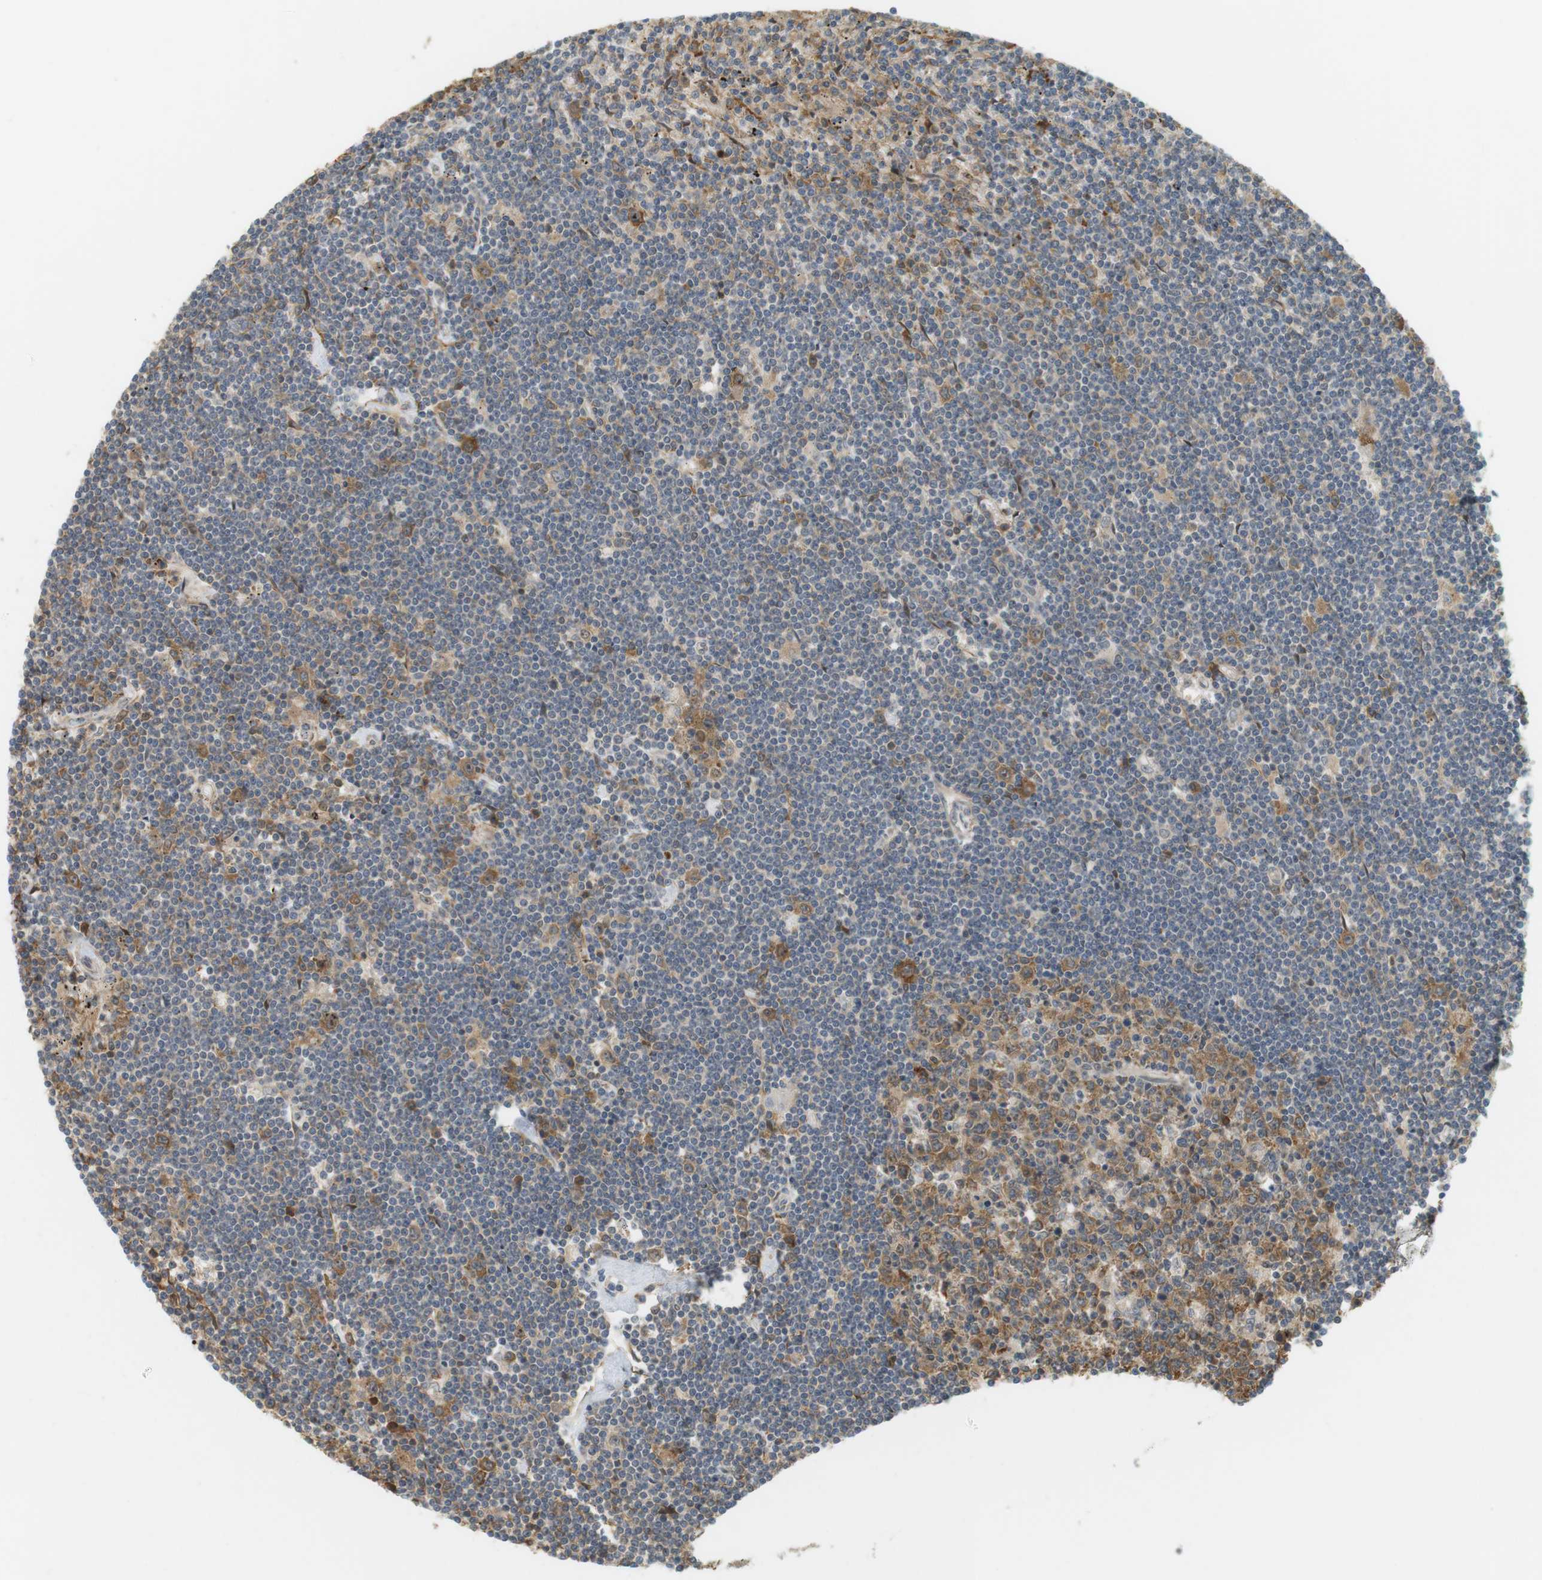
{"staining": {"intensity": "moderate", "quantity": "<25%", "location": "cytoplasmic/membranous,nuclear"}, "tissue": "lymphoma", "cell_type": "Tumor cells", "image_type": "cancer", "snomed": [{"axis": "morphology", "description": "Malignant lymphoma, non-Hodgkin's type, Low grade"}, {"axis": "topography", "description": "Spleen"}], "caption": "Protein expression analysis of malignant lymphoma, non-Hodgkin's type (low-grade) shows moderate cytoplasmic/membranous and nuclear expression in approximately <25% of tumor cells.", "gene": "PA2G4", "patient": {"sex": "male", "age": 76}}